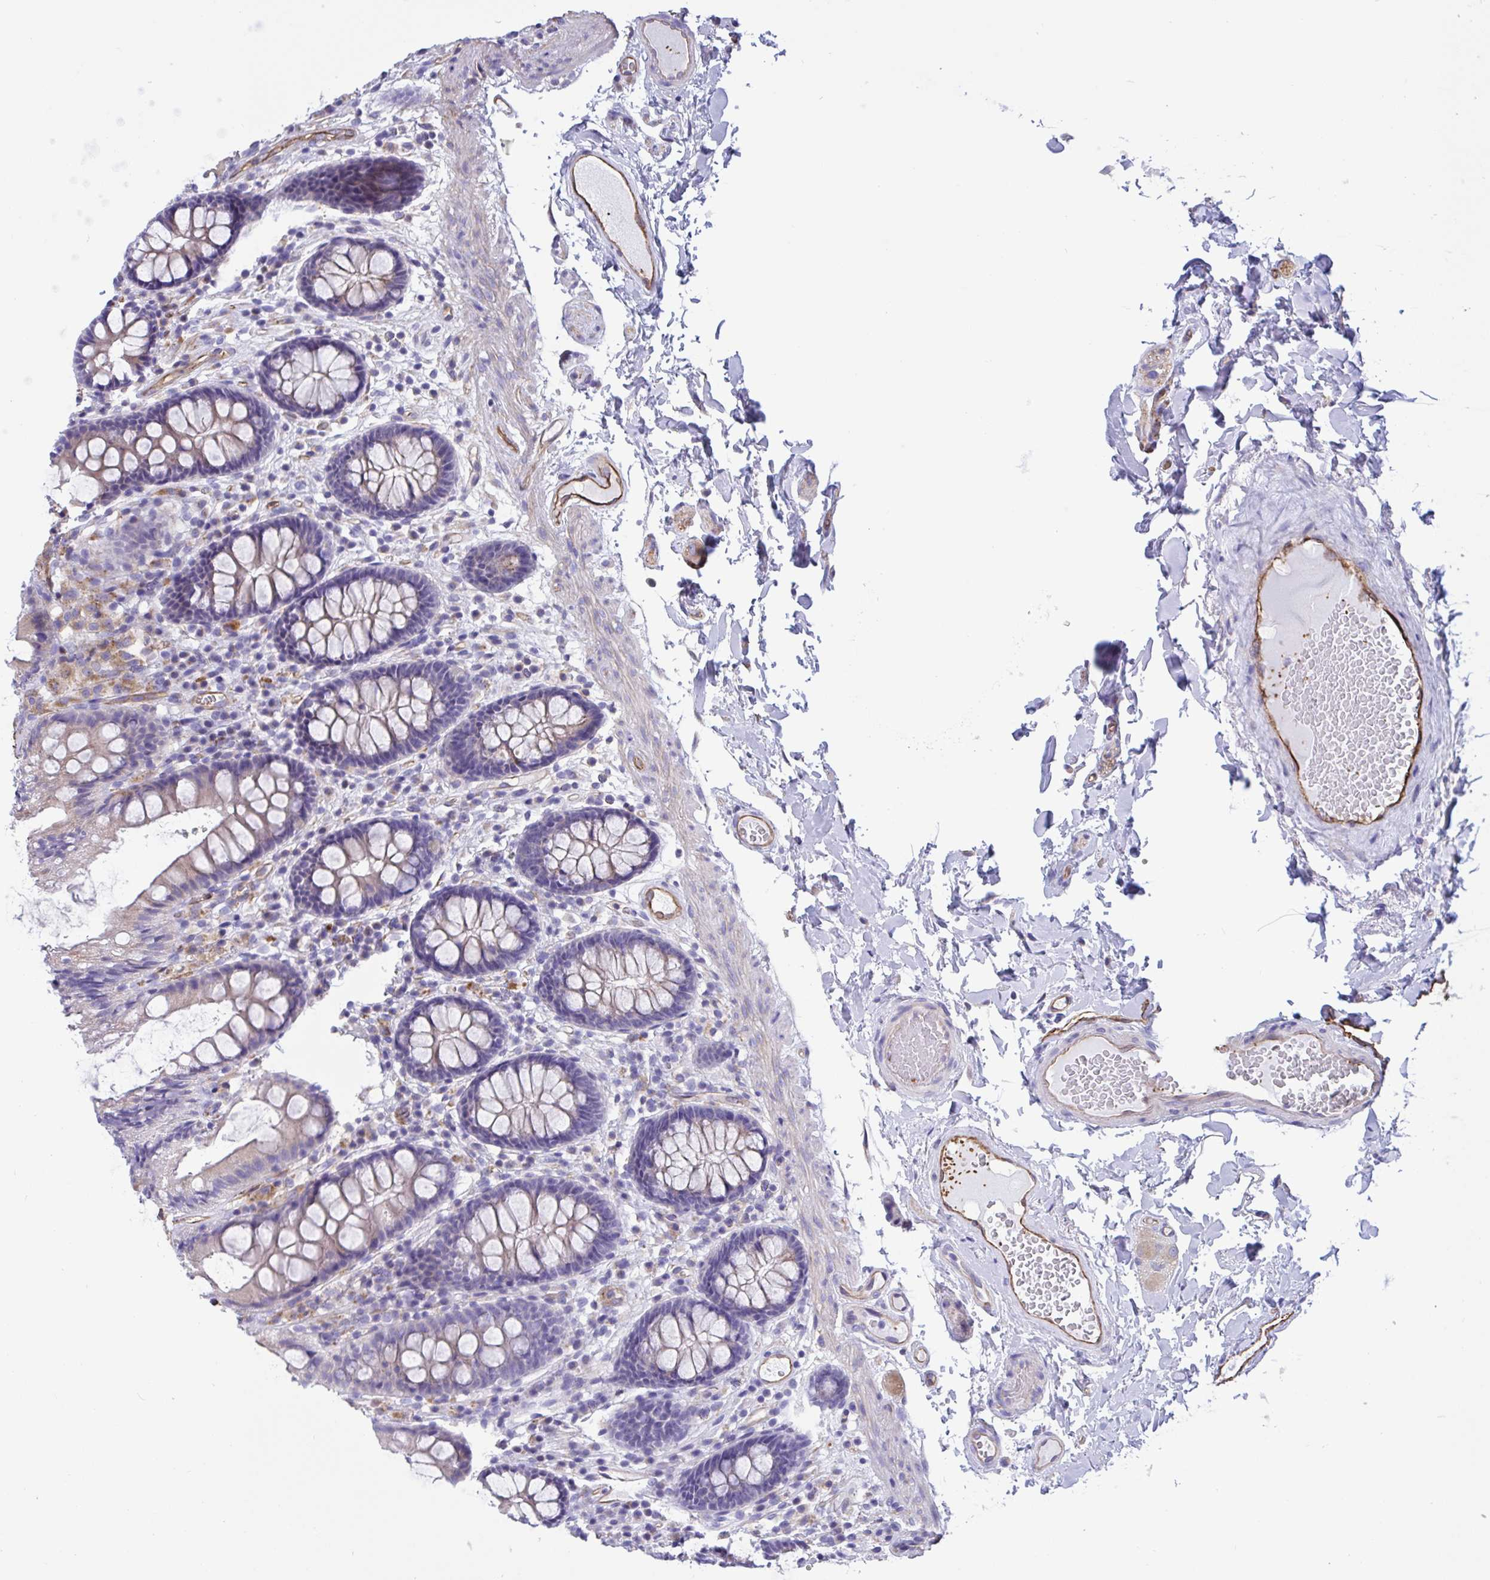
{"staining": {"intensity": "moderate", "quantity": "25%-75%", "location": "cytoplasmic/membranous"}, "tissue": "colon", "cell_type": "Endothelial cells", "image_type": "normal", "snomed": [{"axis": "morphology", "description": "Normal tissue, NOS"}, {"axis": "topography", "description": "Colon"}], "caption": "Protein staining of unremarkable colon demonstrates moderate cytoplasmic/membranous staining in about 25%-75% of endothelial cells.", "gene": "RPL22L1", "patient": {"sex": "male", "age": 84}}